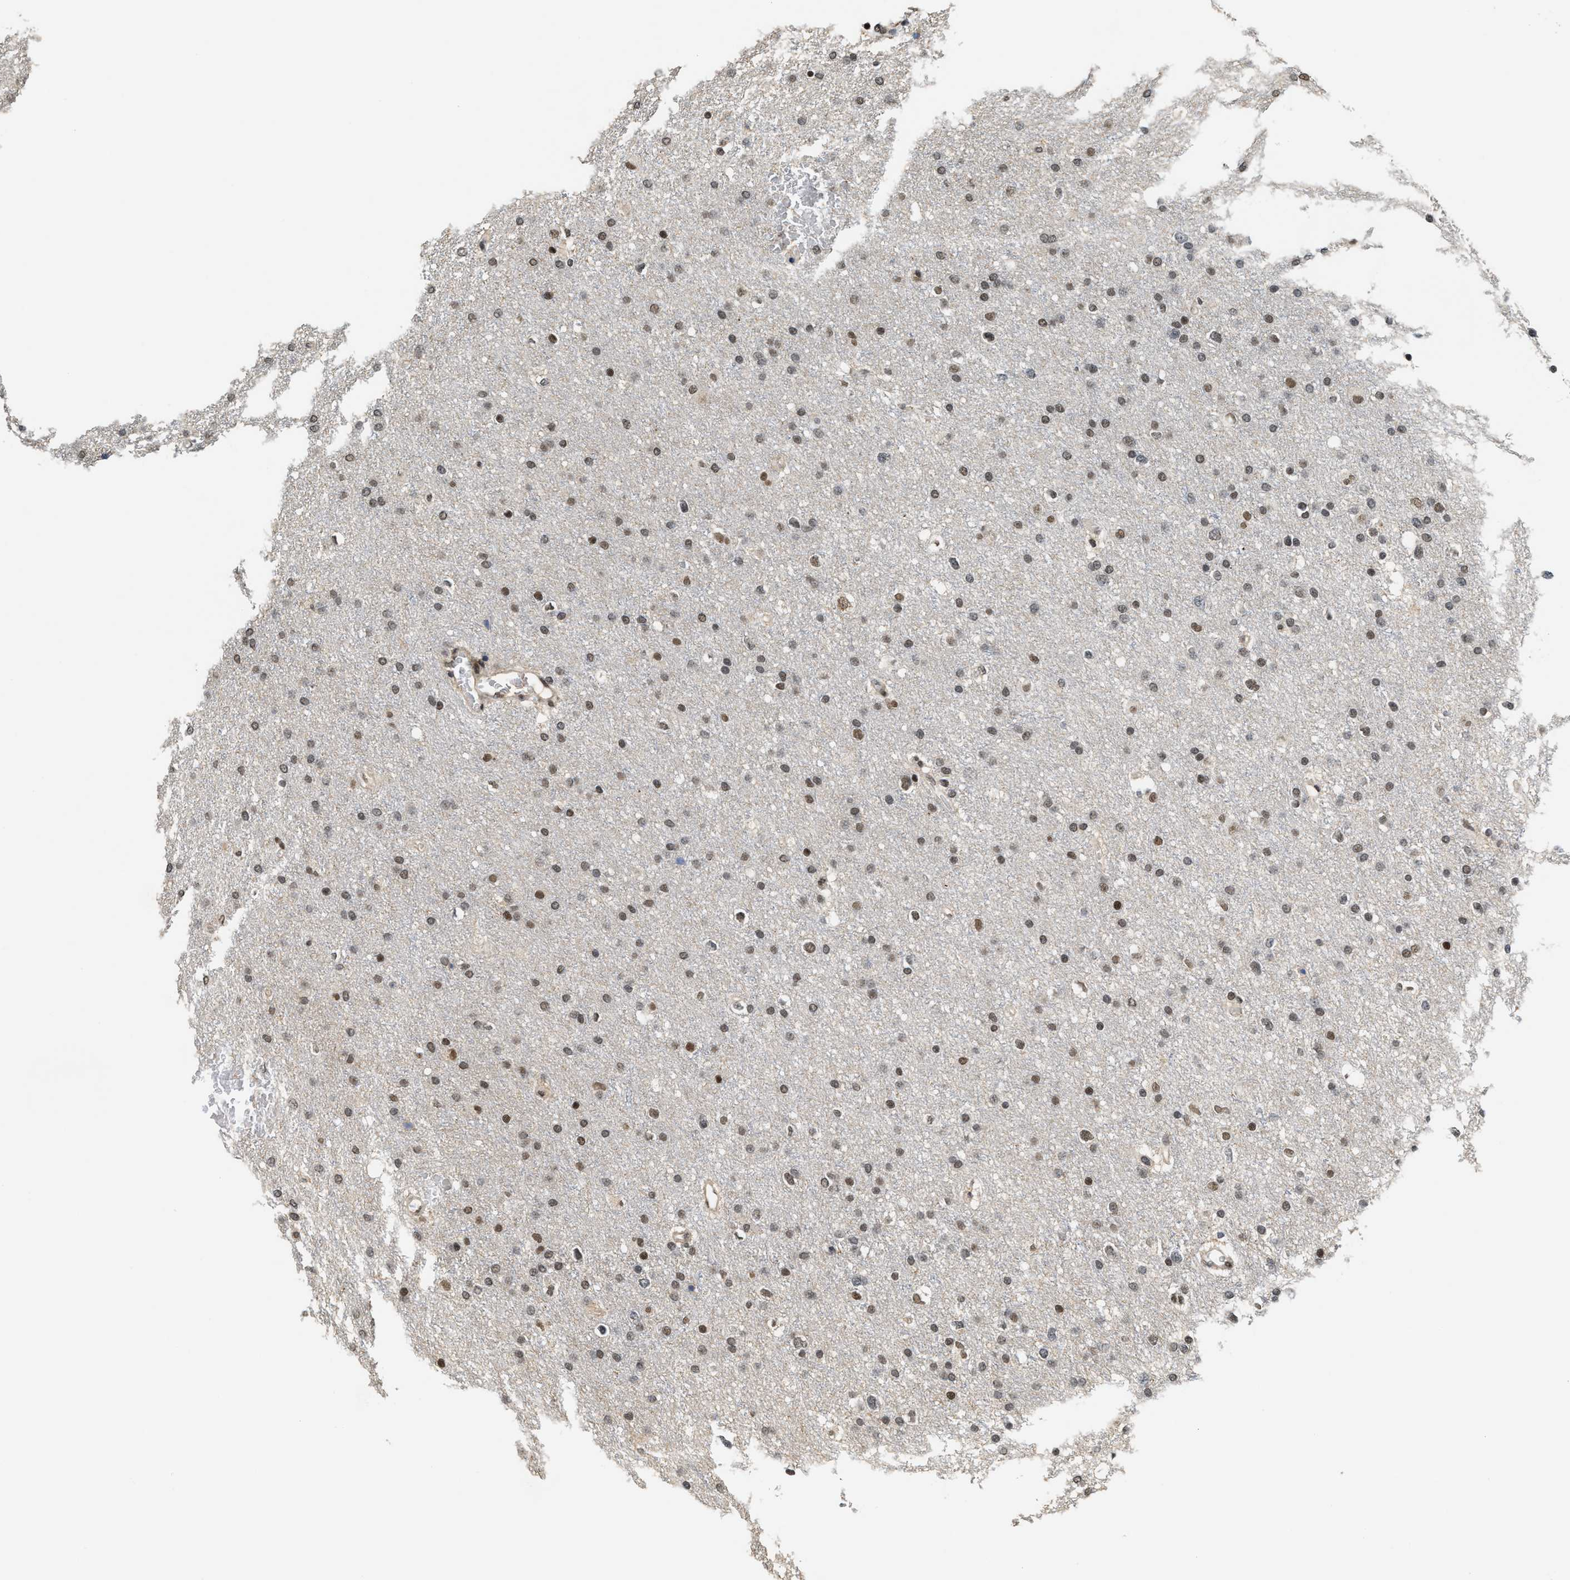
{"staining": {"intensity": "moderate", "quantity": "25%-75%", "location": "nuclear"}, "tissue": "glioma", "cell_type": "Tumor cells", "image_type": "cancer", "snomed": [{"axis": "morphology", "description": "Glioma, malignant, Low grade"}, {"axis": "topography", "description": "Brain"}], "caption": "Protein staining displays moderate nuclear staining in about 25%-75% of tumor cells in malignant glioma (low-grade).", "gene": "SERTAD2", "patient": {"sex": "female", "age": 37}}